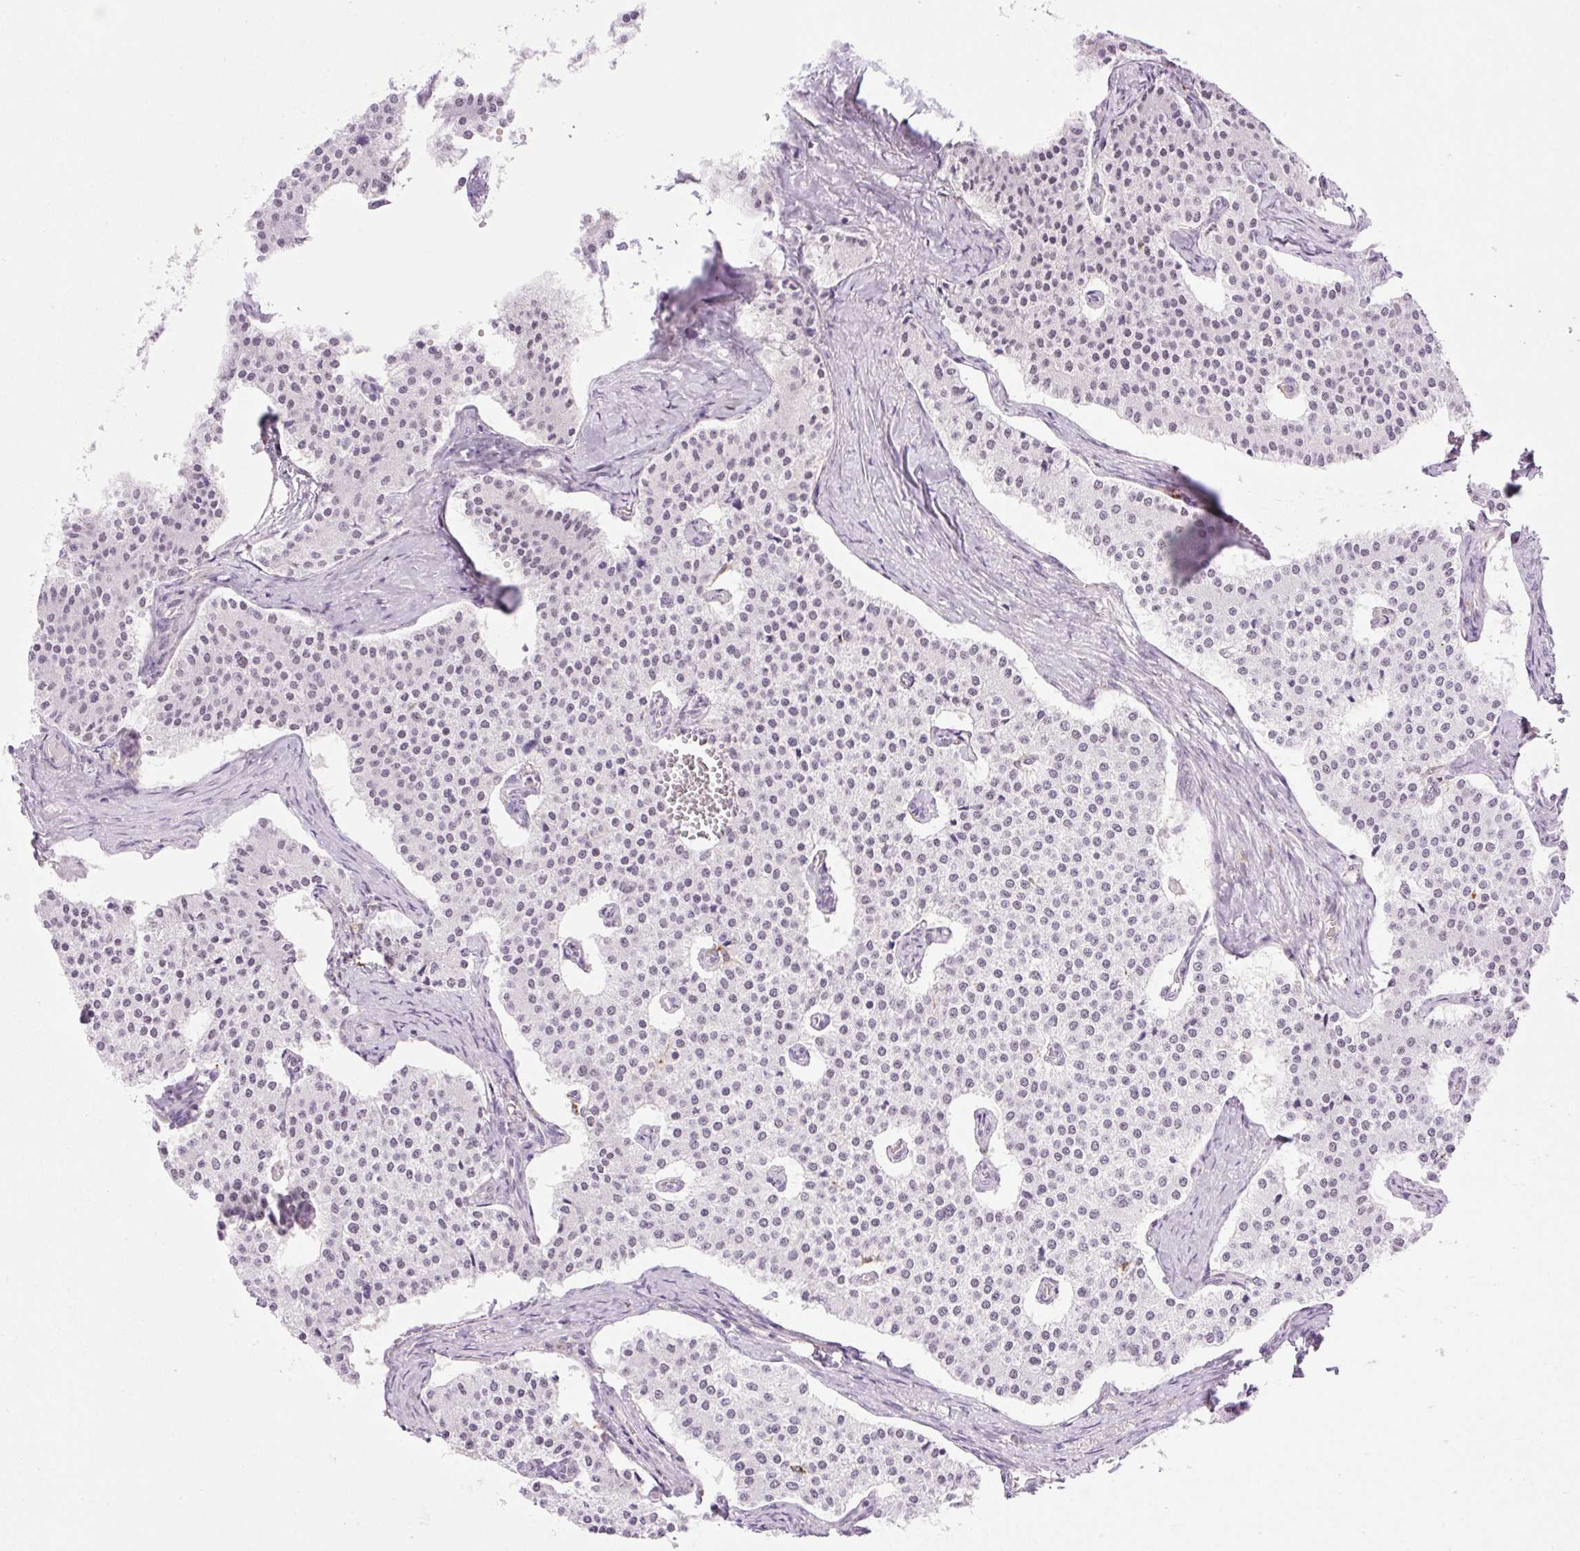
{"staining": {"intensity": "weak", "quantity": "25%-75%", "location": "nuclear"}, "tissue": "carcinoid", "cell_type": "Tumor cells", "image_type": "cancer", "snomed": [{"axis": "morphology", "description": "Carcinoid, malignant, NOS"}, {"axis": "topography", "description": "Colon"}], "caption": "Protein analysis of carcinoid (malignant) tissue displays weak nuclear expression in about 25%-75% of tumor cells. The protein of interest is shown in brown color, while the nuclei are stained blue.", "gene": "PALM3", "patient": {"sex": "female", "age": 52}}